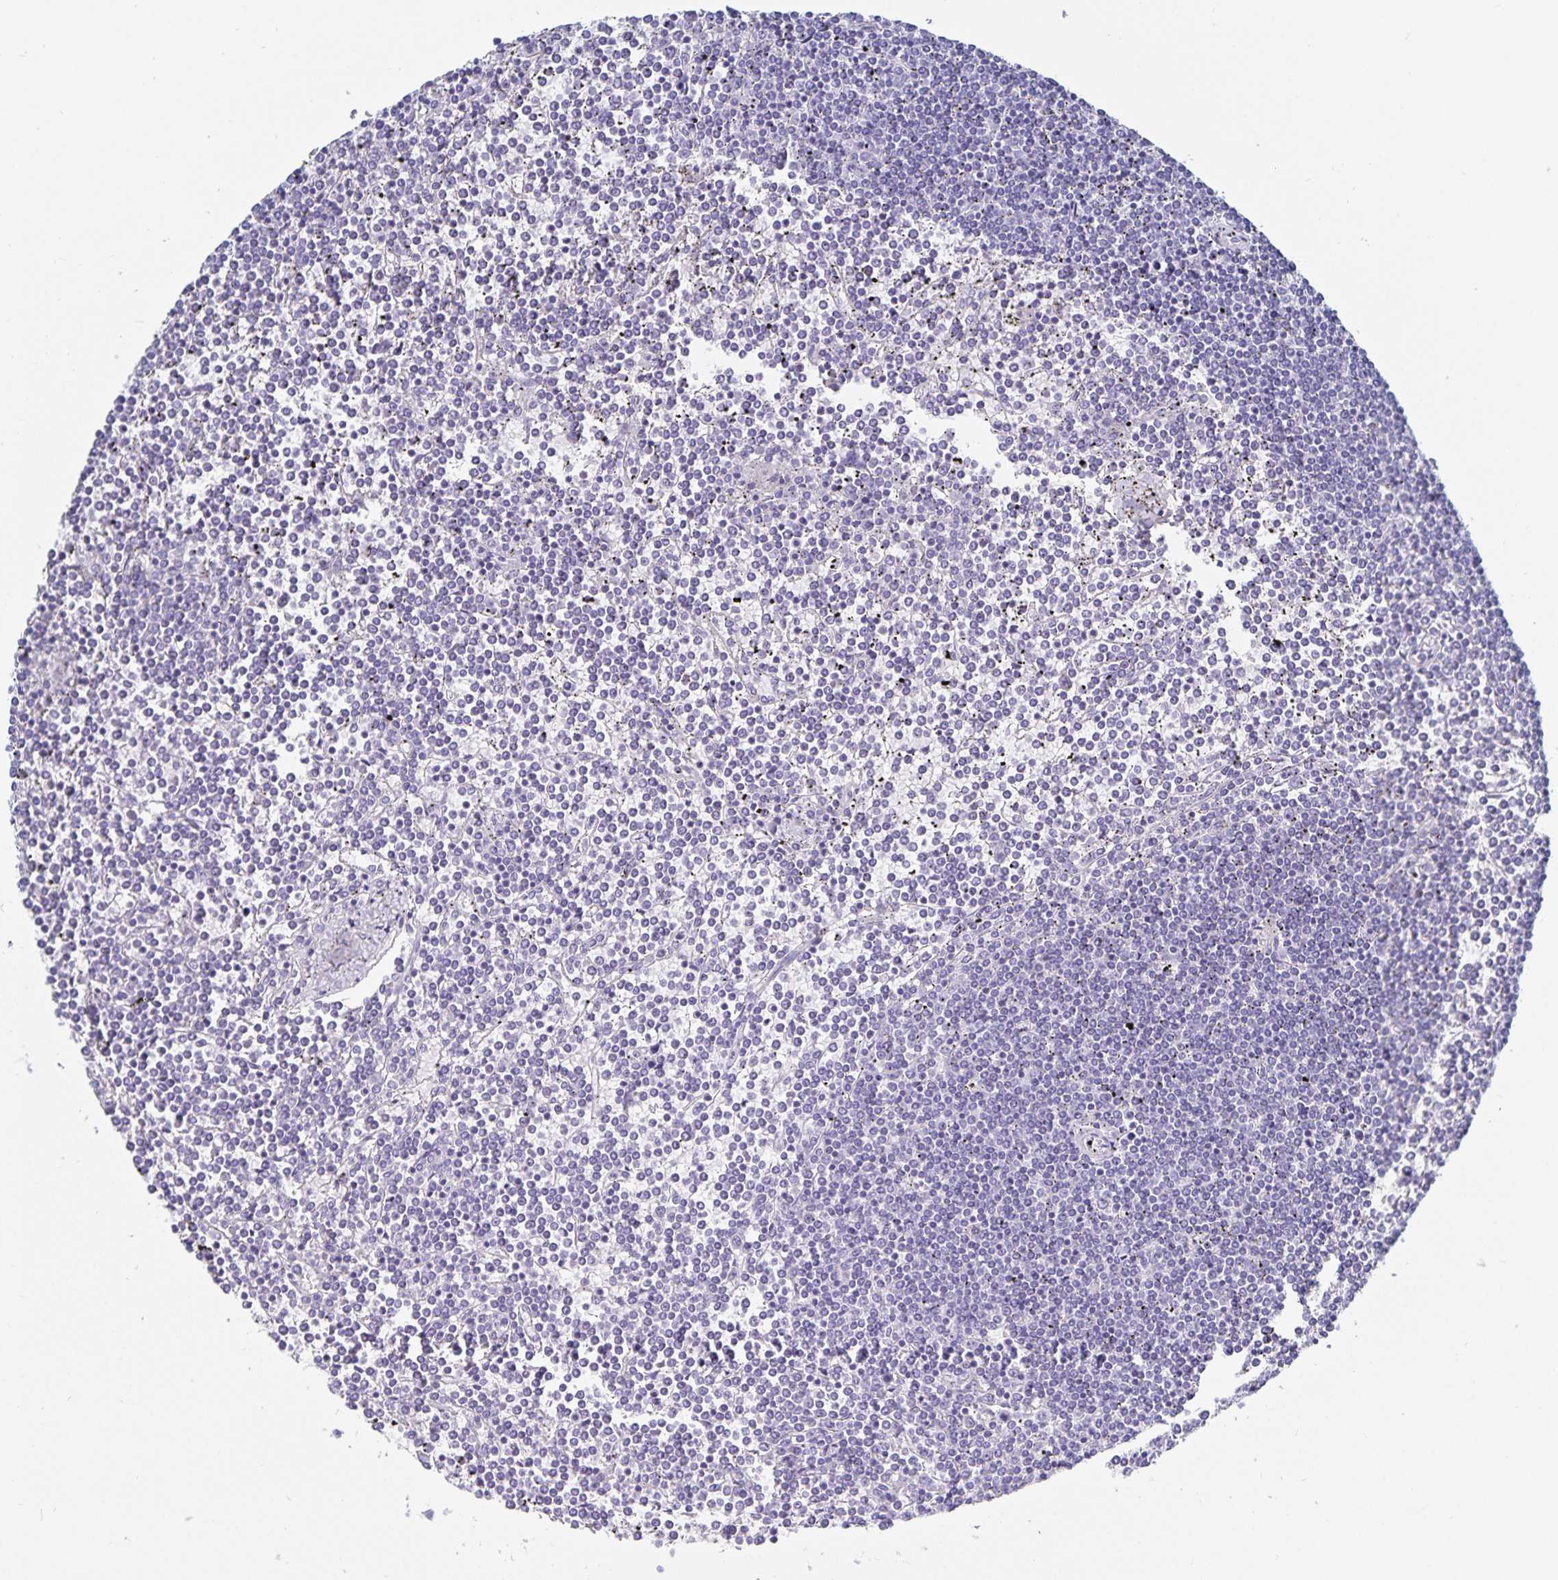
{"staining": {"intensity": "negative", "quantity": "none", "location": "none"}, "tissue": "lymphoma", "cell_type": "Tumor cells", "image_type": "cancer", "snomed": [{"axis": "morphology", "description": "Malignant lymphoma, non-Hodgkin's type, Low grade"}, {"axis": "topography", "description": "Spleen"}], "caption": "Image shows no significant protein staining in tumor cells of malignant lymphoma, non-Hodgkin's type (low-grade).", "gene": "C19orf73", "patient": {"sex": "female", "age": 19}}